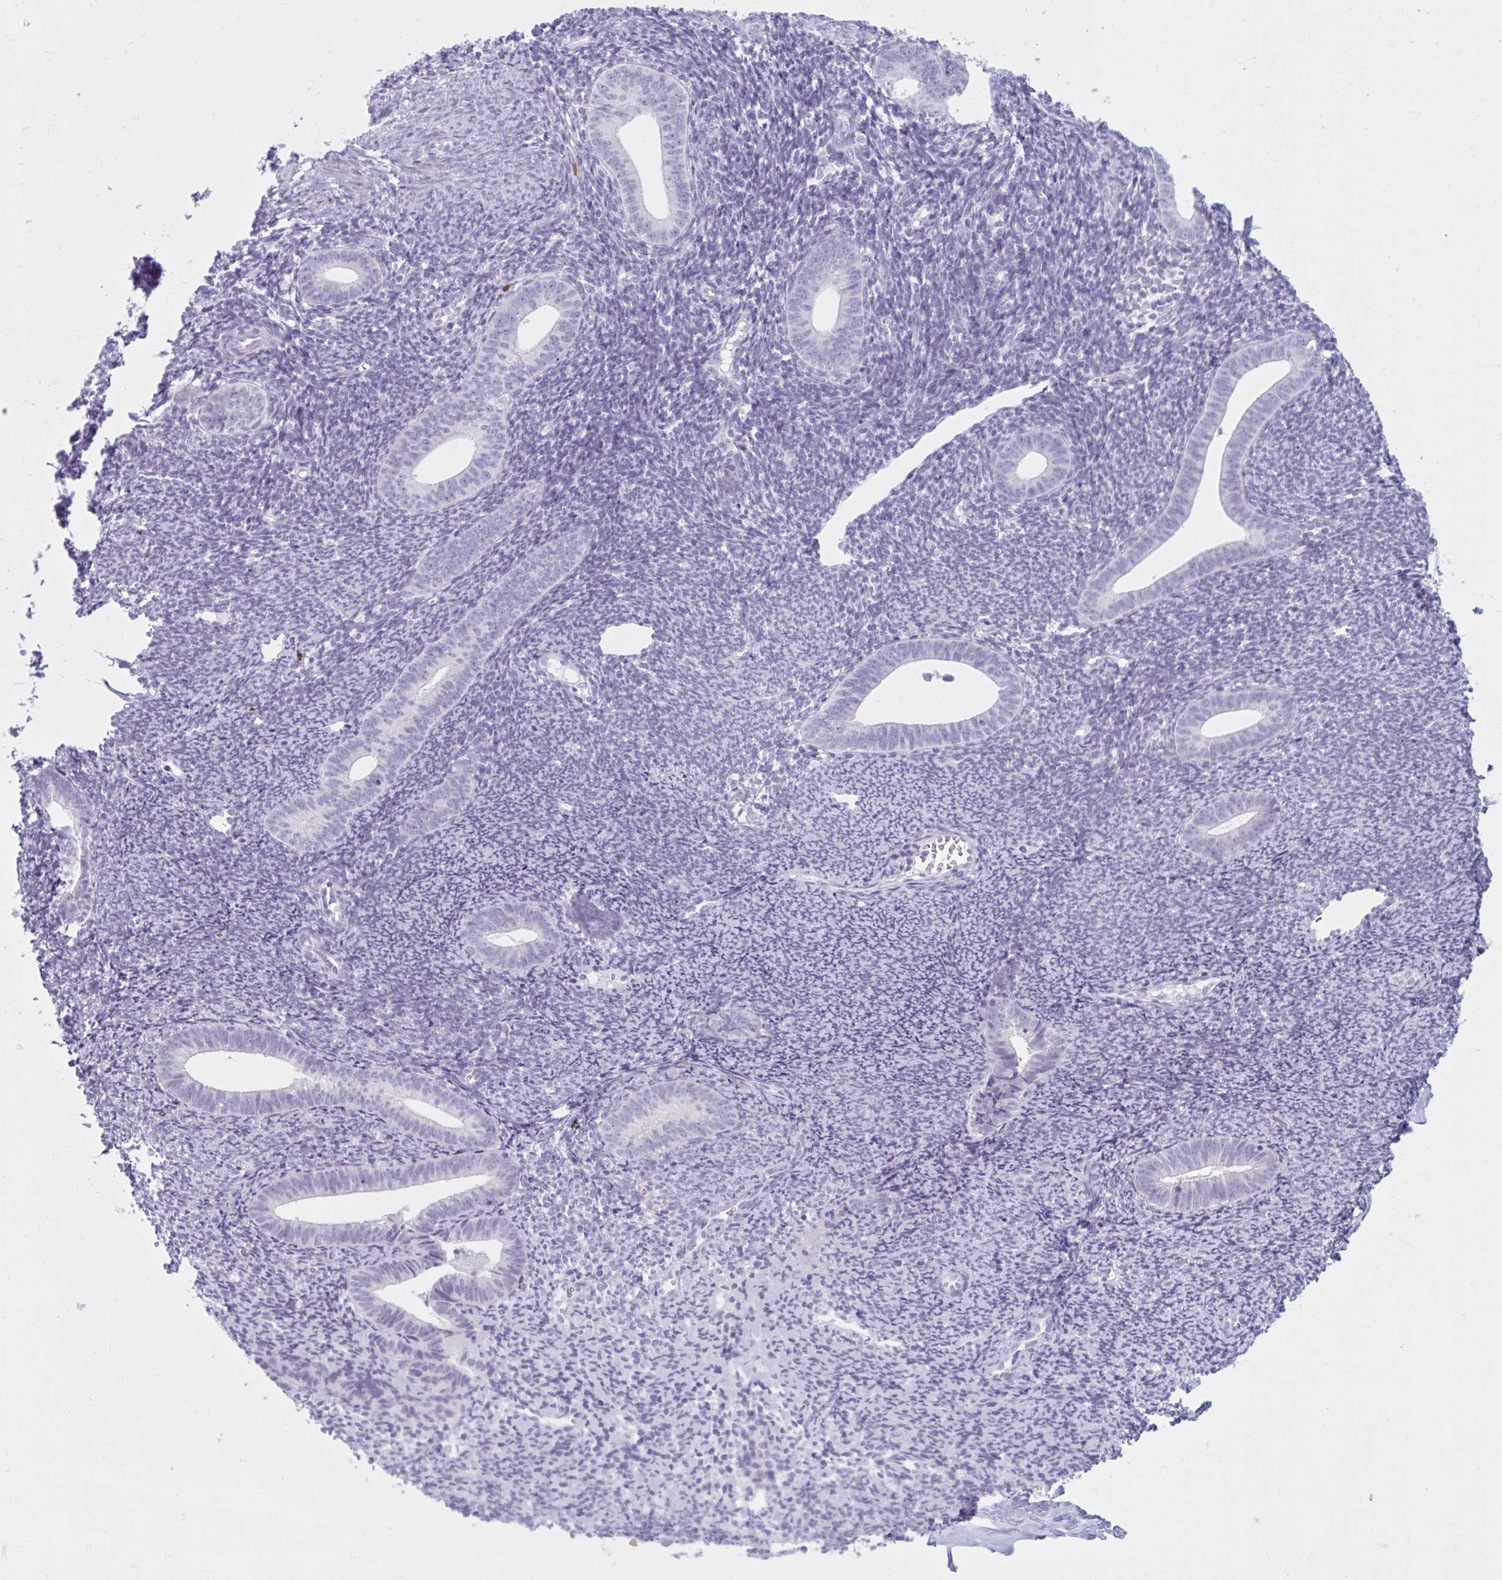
{"staining": {"intensity": "negative", "quantity": "none", "location": "none"}, "tissue": "endometrium", "cell_type": "Cells in endometrial stroma", "image_type": "normal", "snomed": [{"axis": "morphology", "description": "Normal tissue, NOS"}, {"axis": "topography", "description": "Endometrium"}], "caption": "The immunohistochemistry histopathology image has no significant positivity in cells in endometrial stroma of endometrium. (DAB immunohistochemistry (IHC), high magnification).", "gene": "CEP120", "patient": {"sex": "female", "age": 39}}